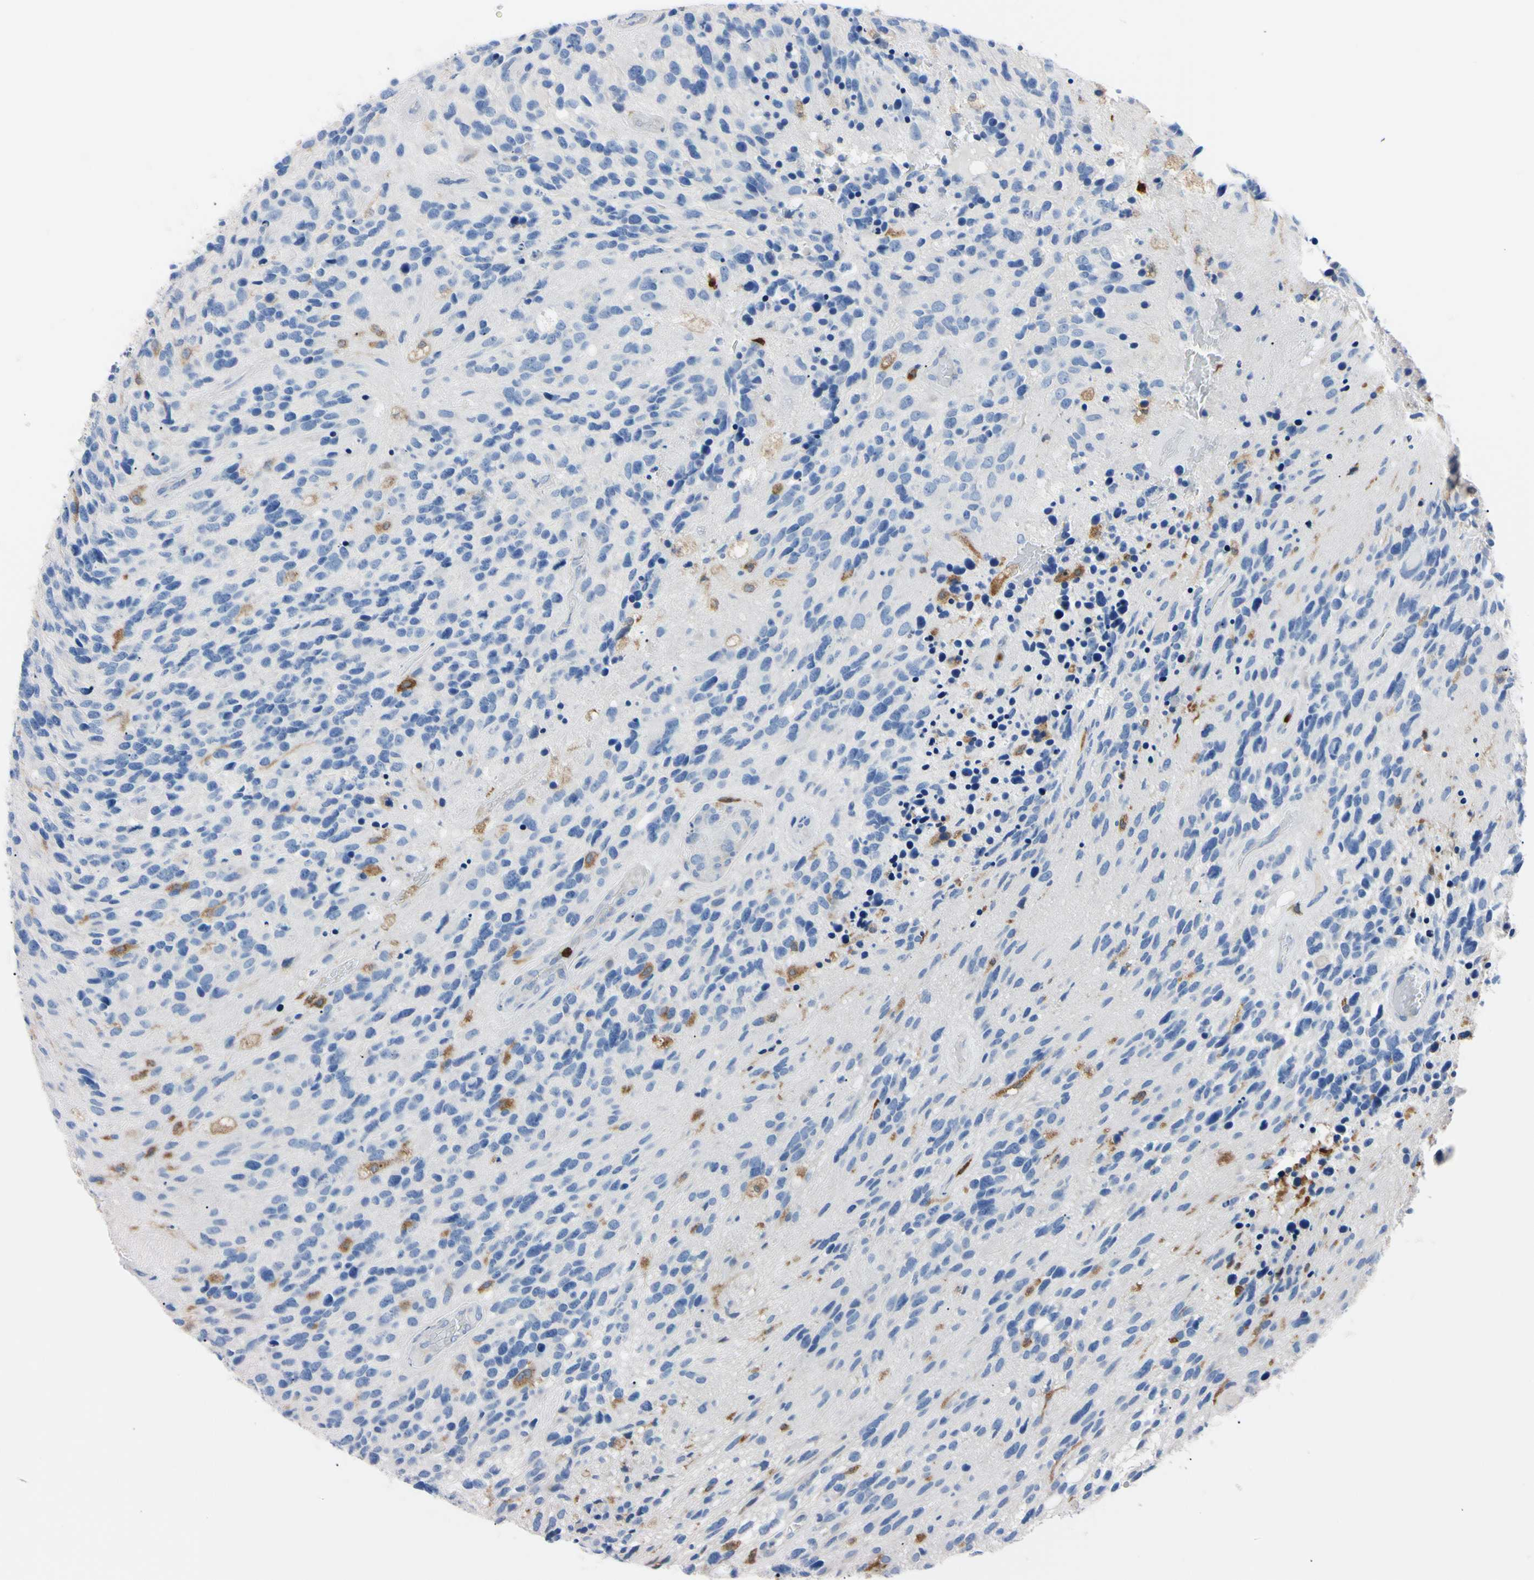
{"staining": {"intensity": "negative", "quantity": "none", "location": "none"}, "tissue": "glioma", "cell_type": "Tumor cells", "image_type": "cancer", "snomed": [{"axis": "morphology", "description": "Glioma, malignant, High grade"}, {"axis": "topography", "description": "Brain"}], "caption": "IHC micrograph of neoplastic tissue: malignant glioma (high-grade) stained with DAB (3,3'-diaminobenzidine) reveals no significant protein staining in tumor cells. Nuclei are stained in blue.", "gene": "NCF4", "patient": {"sex": "female", "age": 58}}